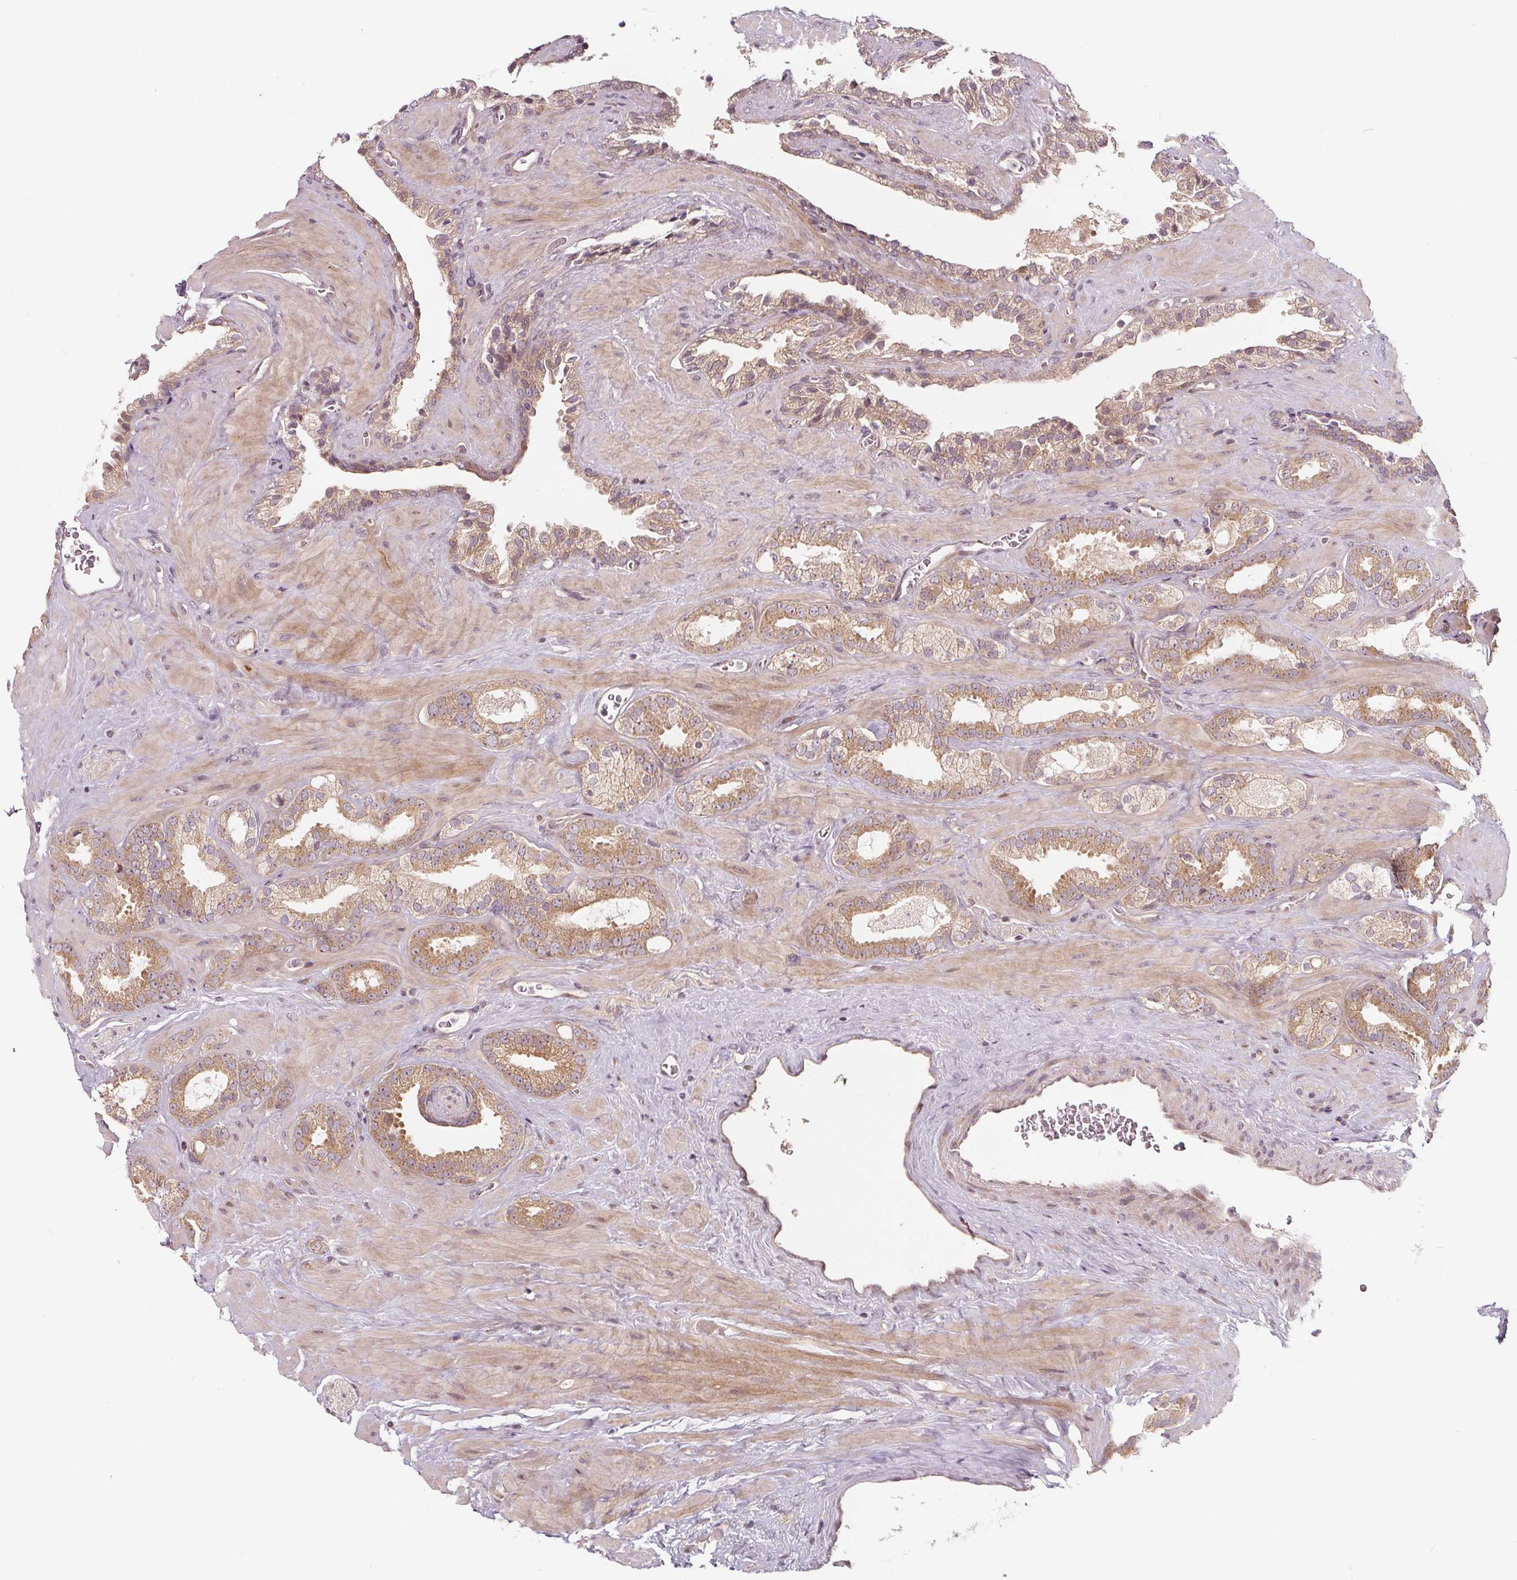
{"staining": {"intensity": "weak", "quantity": ">75%", "location": "cytoplasmic/membranous"}, "tissue": "prostate cancer", "cell_type": "Tumor cells", "image_type": "cancer", "snomed": [{"axis": "morphology", "description": "Adenocarcinoma, Low grade"}, {"axis": "topography", "description": "Prostate"}], "caption": "Immunohistochemical staining of prostate cancer demonstrates weak cytoplasmic/membranous protein staining in about >75% of tumor cells.", "gene": "AKT1S1", "patient": {"sex": "male", "age": 62}}